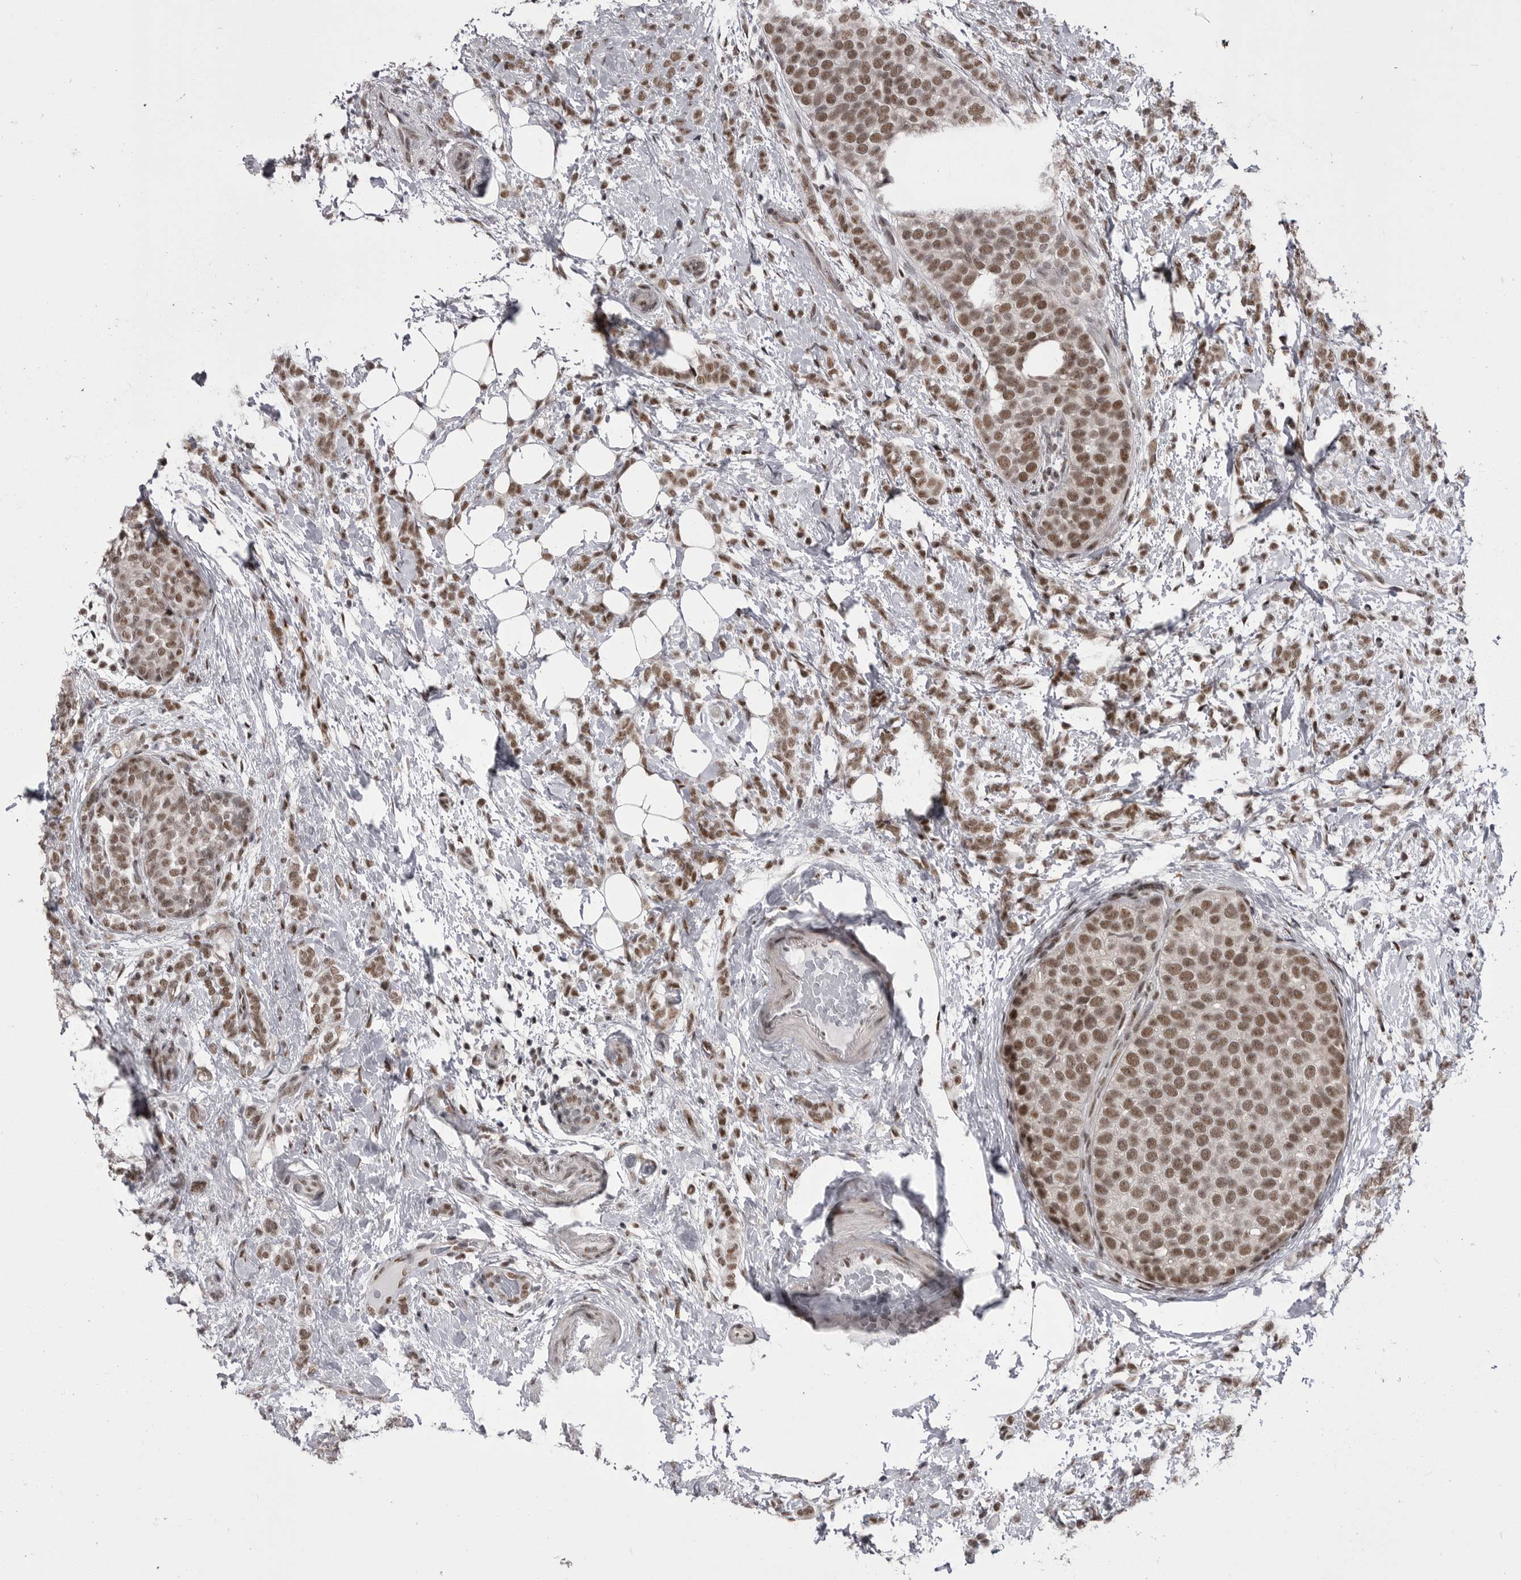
{"staining": {"intensity": "moderate", "quantity": ">75%", "location": "nuclear"}, "tissue": "breast cancer", "cell_type": "Tumor cells", "image_type": "cancer", "snomed": [{"axis": "morphology", "description": "Lobular carcinoma"}, {"axis": "topography", "description": "Breast"}], "caption": "Lobular carcinoma (breast) stained for a protein reveals moderate nuclear positivity in tumor cells.", "gene": "MEPCE", "patient": {"sex": "female", "age": 50}}